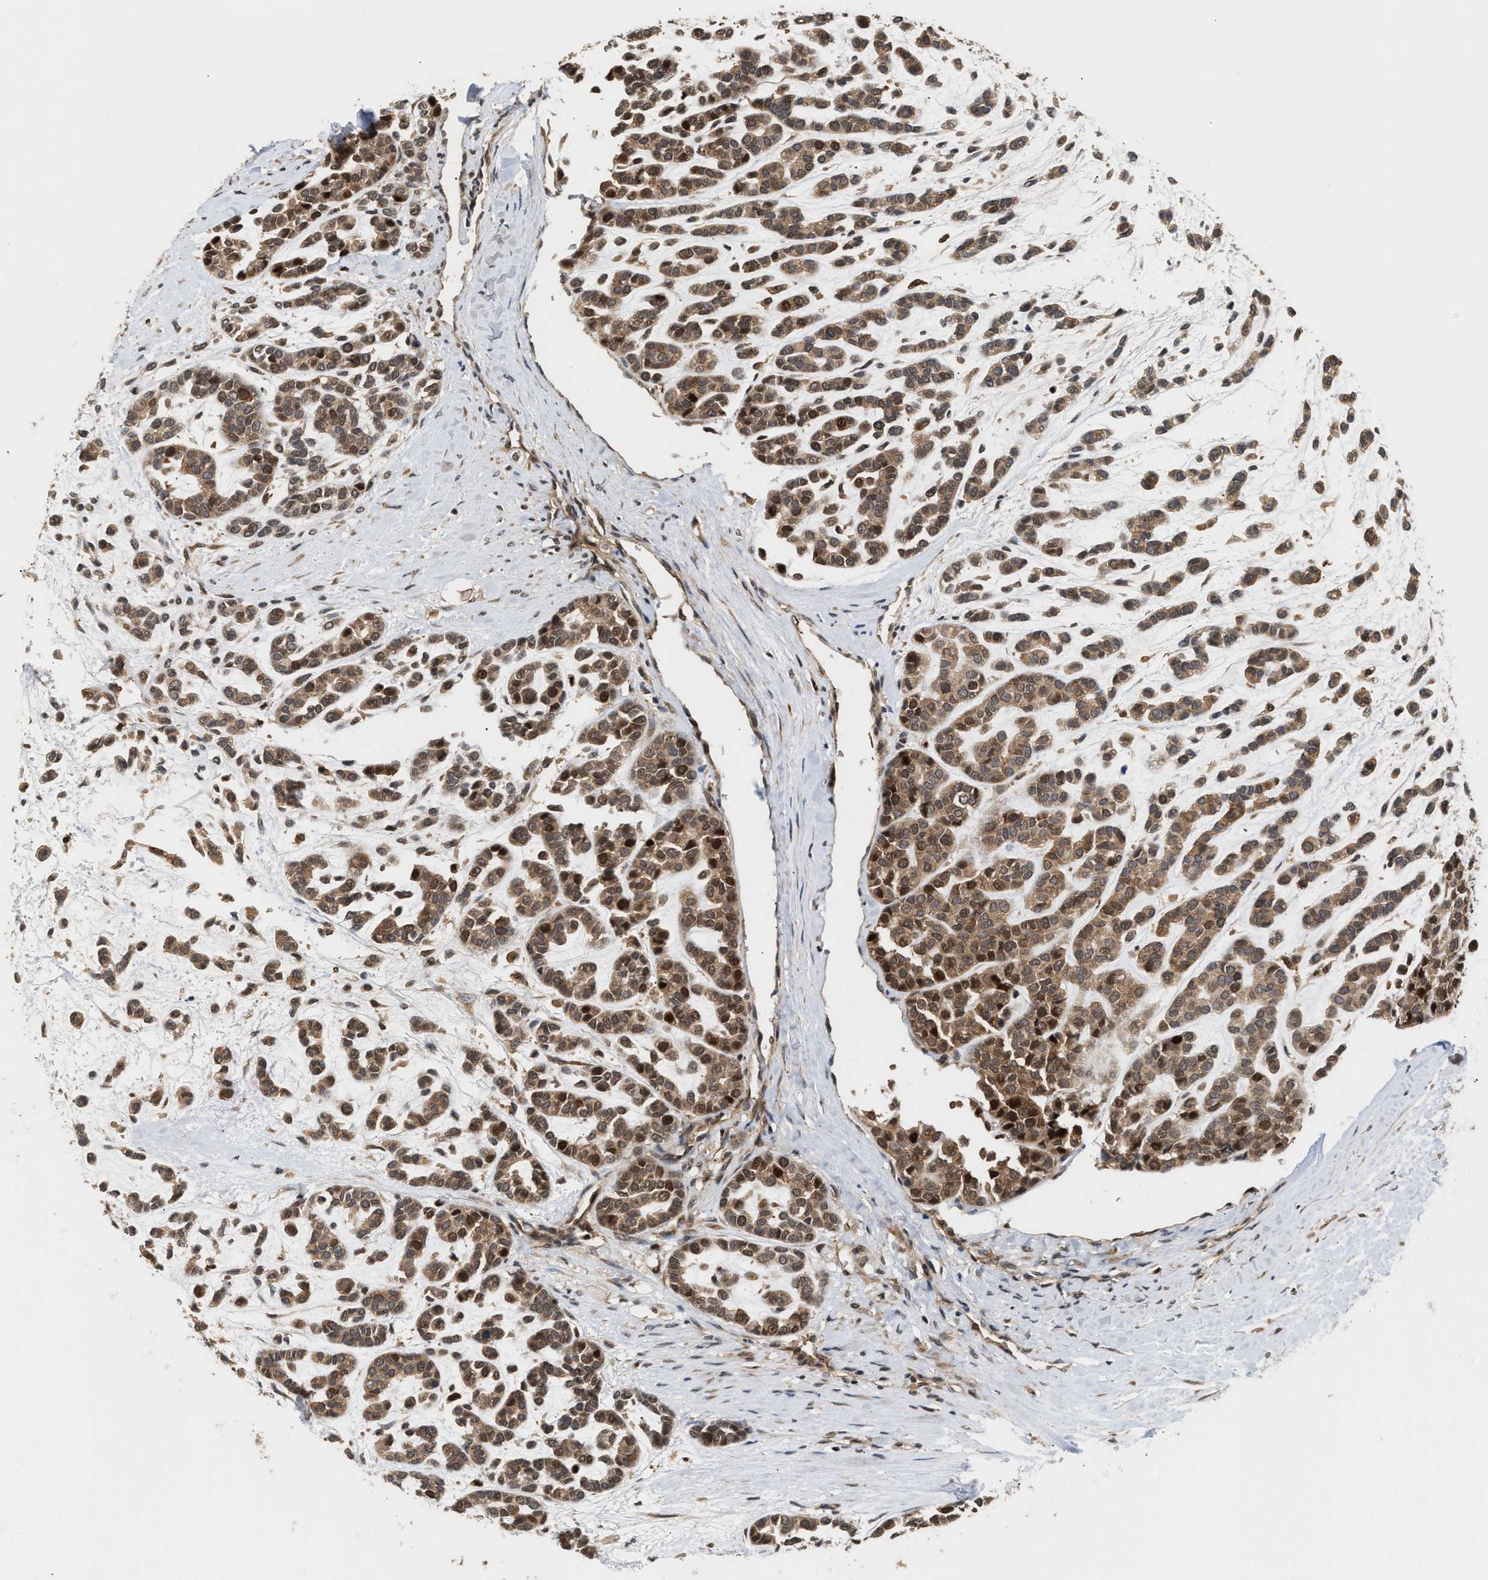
{"staining": {"intensity": "moderate", "quantity": ">75%", "location": "cytoplasmic/membranous,nuclear"}, "tissue": "head and neck cancer", "cell_type": "Tumor cells", "image_type": "cancer", "snomed": [{"axis": "morphology", "description": "Adenocarcinoma, NOS"}, {"axis": "morphology", "description": "Adenoma, NOS"}, {"axis": "topography", "description": "Head-Neck"}], "caption": "DAB immunohistochemical staining of human head and neck cancer demonstrates moderate cytoplasmic/membranous and nuclear protein expression in approximately >75% of tumor cells.", "gene": "ABHD5", "patient": {"sex": "female", "age": 55}}